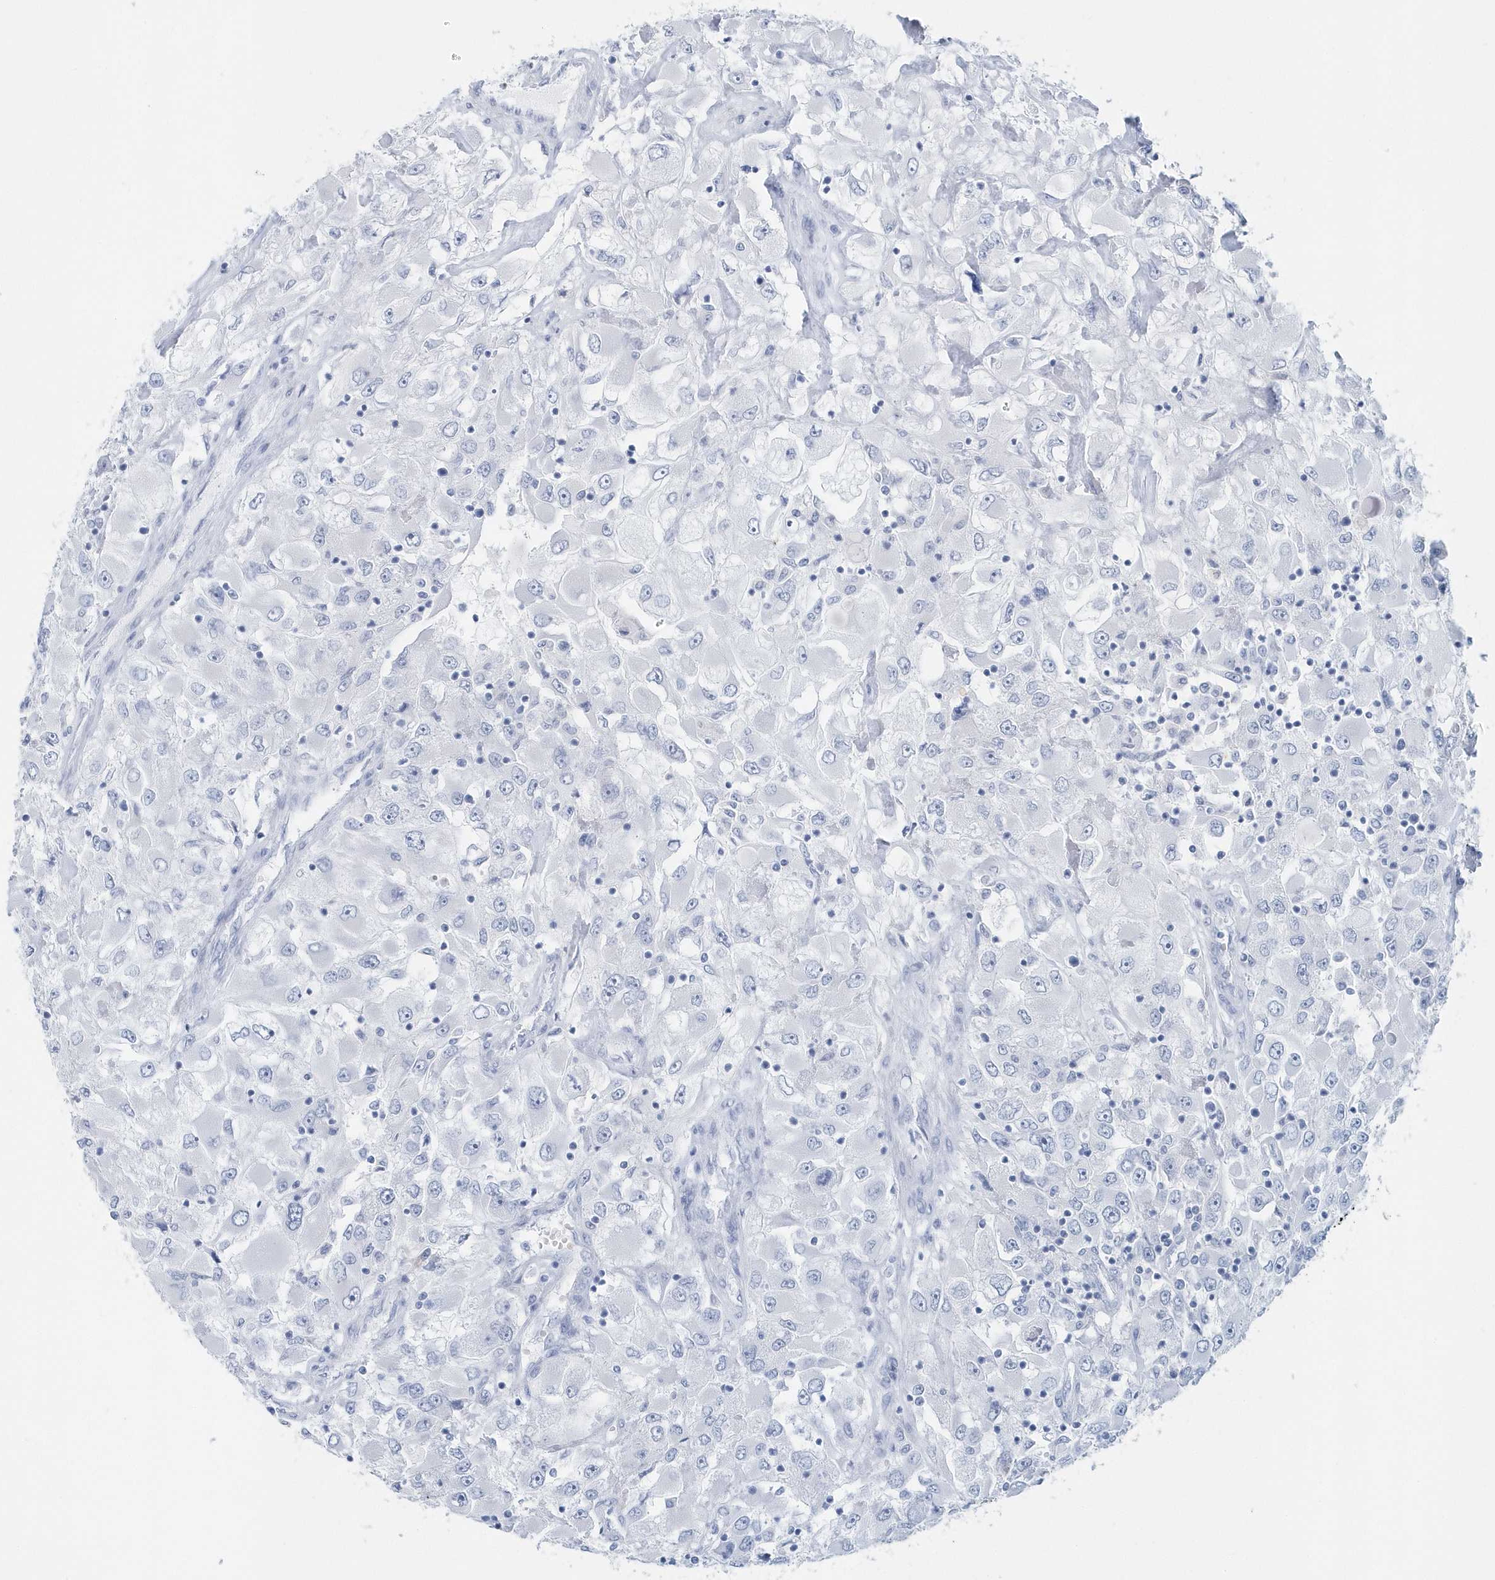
{"staining": {"intensity": "negative", "quantity": "none", "location": "none"}, "tissue": "renal cancer", "cell_type": "Tumor cells", "image_type": "cancer", "snomed": [{"axis": "morphology", "description": "Adenocarcinoma, NOS"}, {"axis": "topography", "description": "Kidney"}], "caption": "The histopathology image reveals no significant staining in tumor cells of renal cancer (adenocarcinoma).", "gene": "PTPRO", "patient": {"sex": "female", "age": 52}}